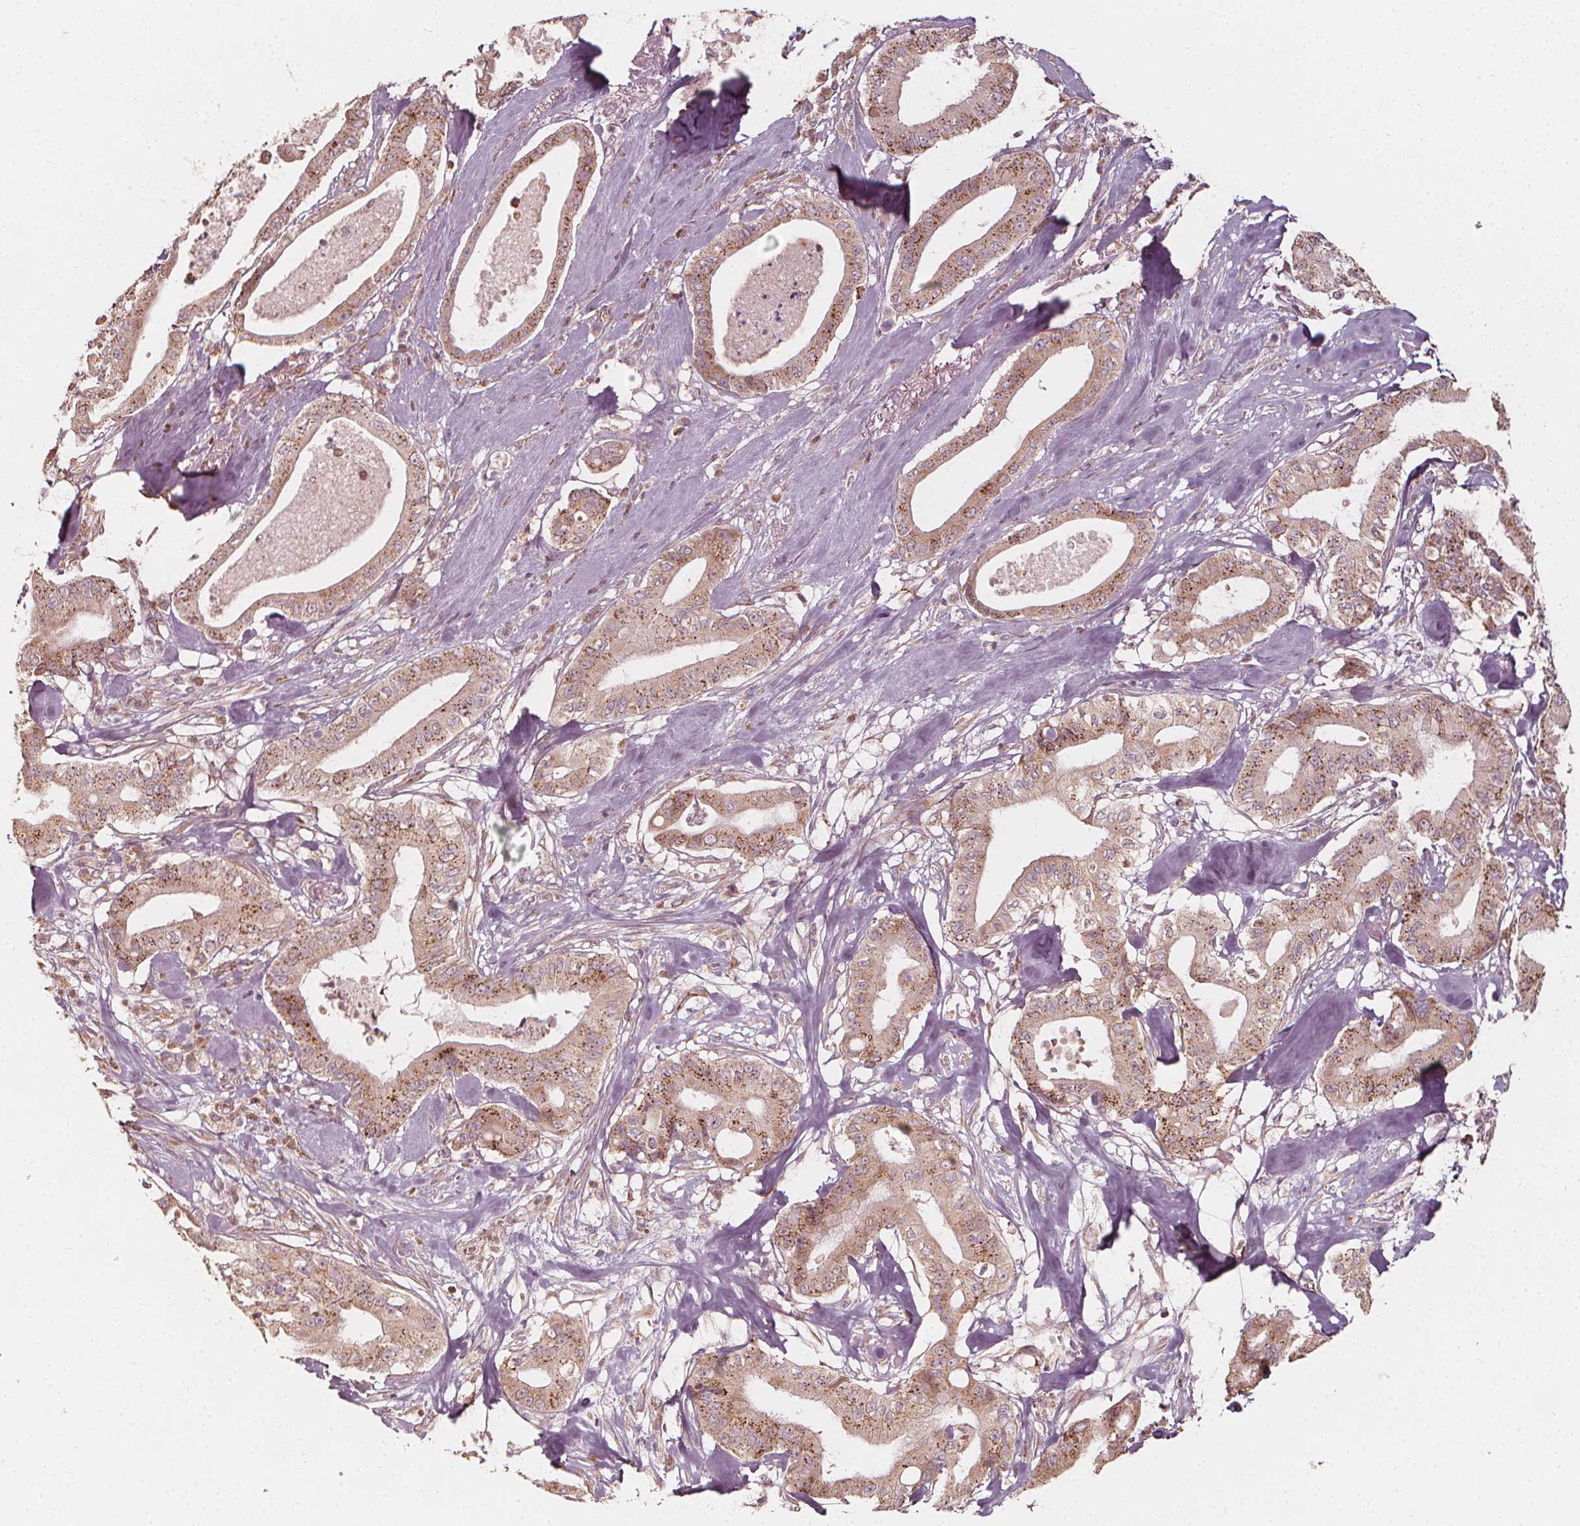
{"staining": {"intensity": "moderate", "quantity": ">75%", "location": "cytoplasmic/membranous"}, "tissue": "pancreatic cancer", "cell_type": "Tumor cells", "image_type": "cancer", "snomed": [{"axis": "morphology", "description": "Adenocarcinoma, NOS"}, {"axis": "topography", "description": "Pancreas"}], "caption": "Immunohistochemistry (IHC) micrograph of human pancreatic adenocarcinoma stained for a protein (brown), which reveals medium levels of moderate cytoplasmic/membranous positivity in approximately >75% of tumor cells.", "gene": "NPC1L1", "patient": {"sex": "male", "age": 71}}